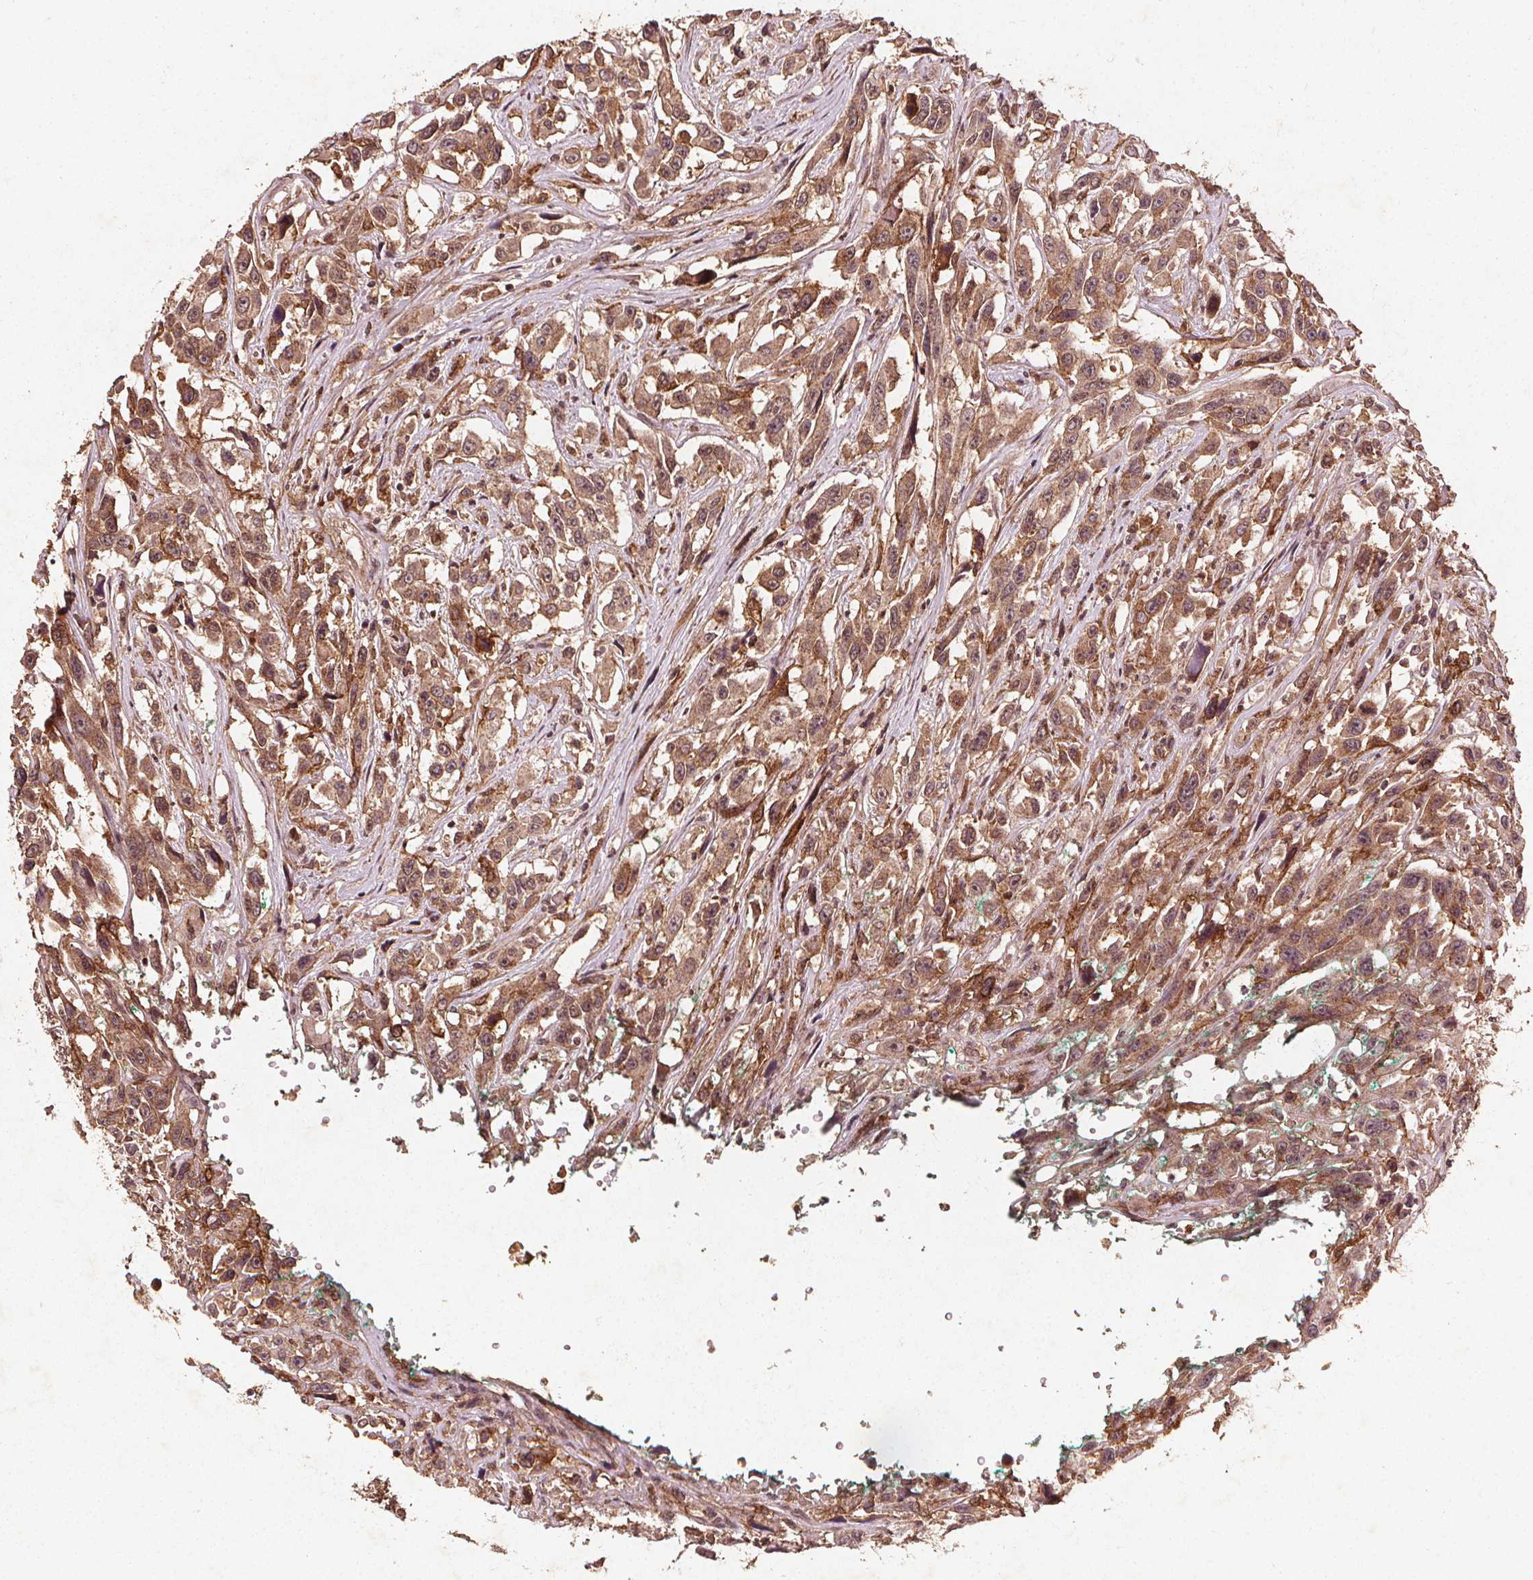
{"staining": {"intensity": "strong", "quantity": ">75%", "location": "cytoplasmic/membranous"}, "tissue": "urothelial cancer", "cell_type": "Tumor cells", "image_type": "cancer", "snomed": [{"axis": "morphology", "description": "Urothelial carcinoma, High grade"}, {"axis": "topography", "description": "Urinary bladder"}], "caption": "Urothelial carcinoma (high-grade) tissue reveals strong cytoplasmic/membranous expression in approximately >75% of tumor cells, visualized by immunohistochemistry.", "gene": "ABCA1", "patient": {"sex": "male", "age": 53}}